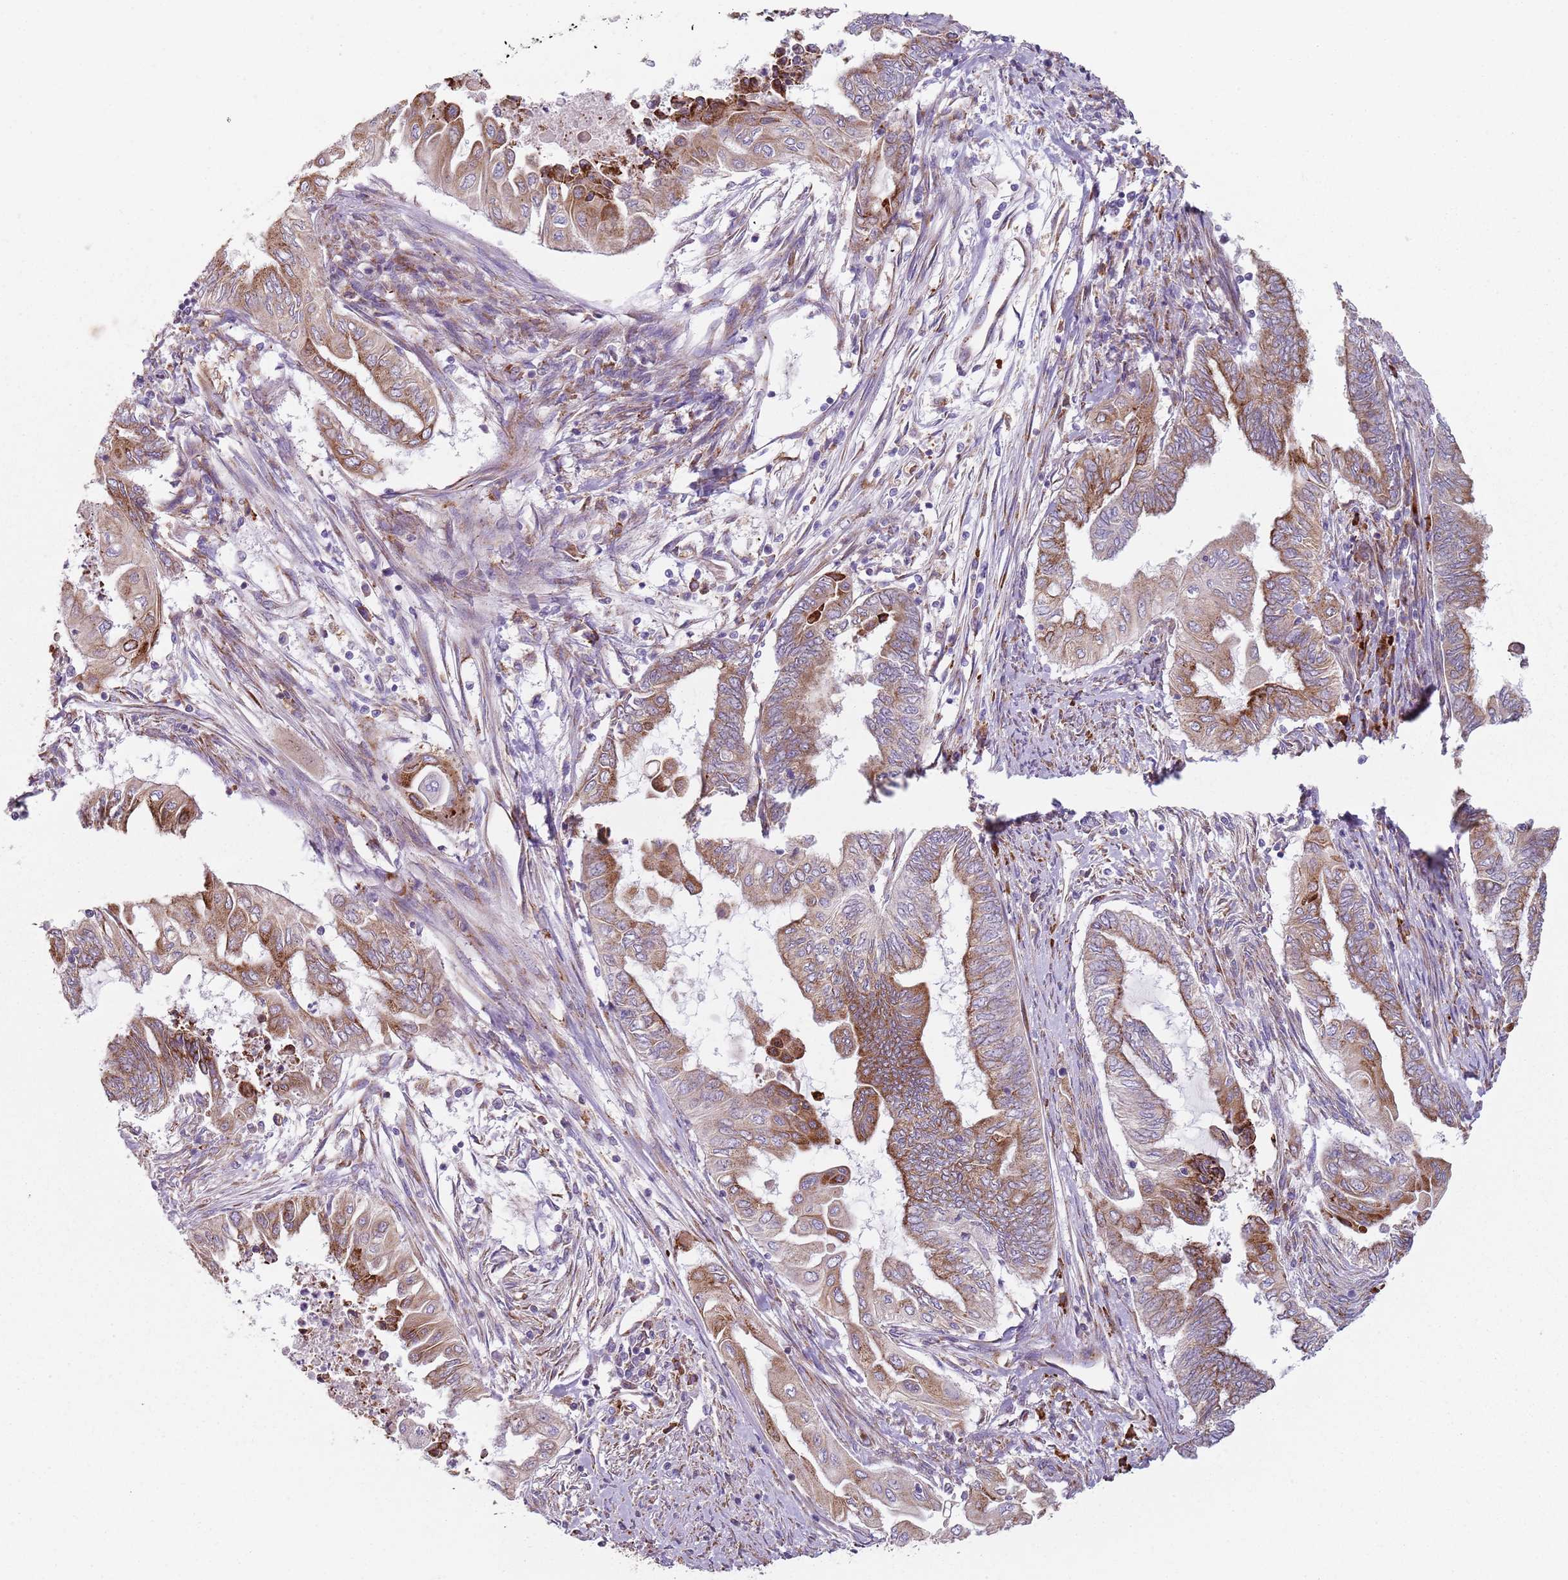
{"staining": {"intensity": "moderate", "quantity": "25%-75%", "location": "cytoplasmic/membranous"}, "tissue": "endometrial cancer", "cell_type": "Tumor cells", "image_type": "cancer", "snomed": [{"axis": "morphology", "description": "Adenocarcinoma, NOS"}, {"axis": "topography", "description": "Uterus"}, {"axis": "topography", "description": "Endometrium"}], "caption": "Moderate cytoplasmic/membranous positivity for a protein is present in approximately 25%-75% of tumor cells of adenocarcinoma (endometrial) using IHC.", "gene": "SPATA2", "patient": {"sex": "female", "age": 70}}